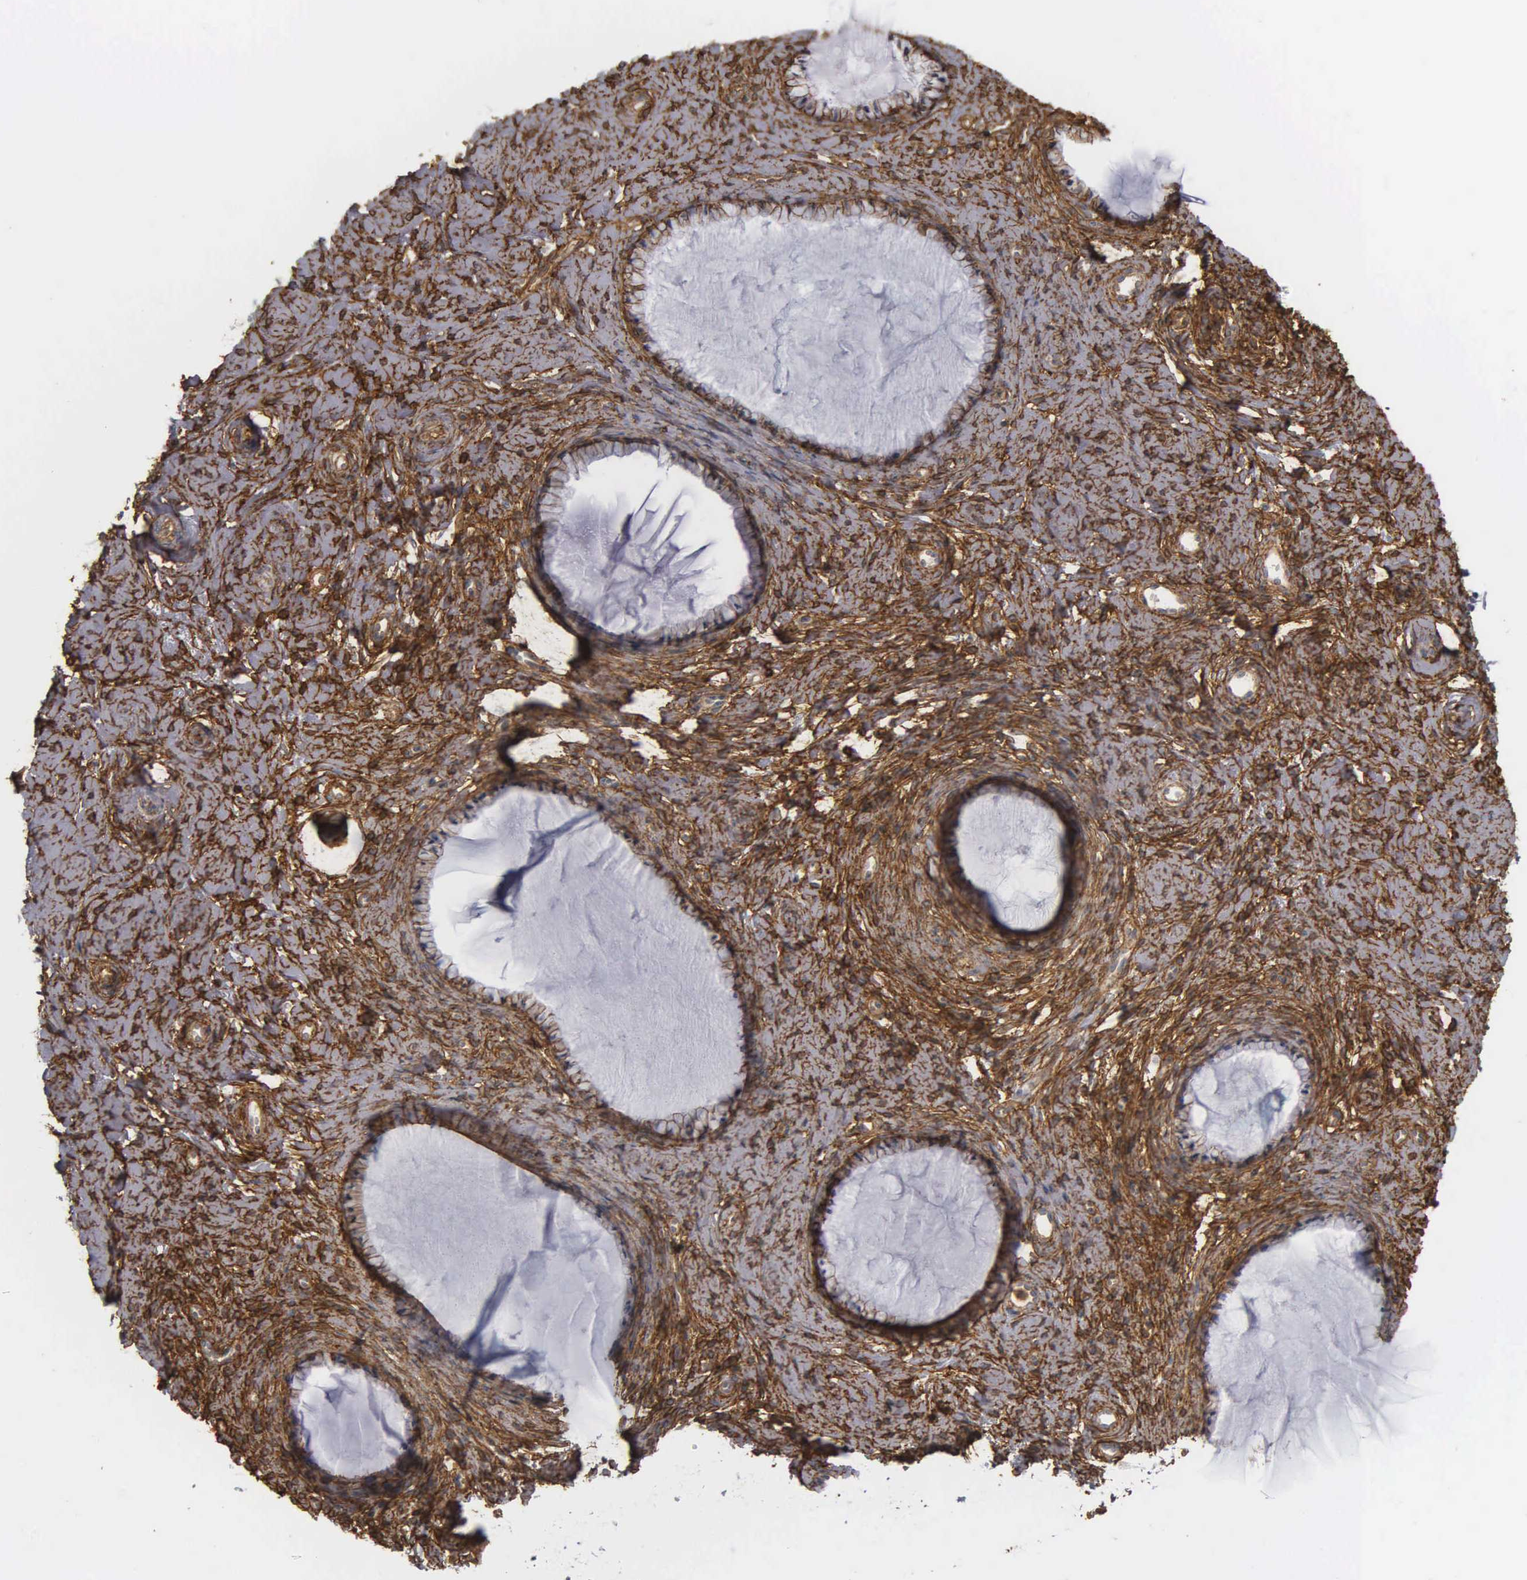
{"staining": {"intensity": "strong", "quantity": ">75%", "location": "cytoplasmic/membranous"}, "tissue": "cervix", "cell_type": "Glandular cells", "image_type": "normal", "snomed": [{"axis": "morphology", "description": "Normal tissue, NOS"}, {"axis": "topography", "description": "Cervix"}], "caption": "The immunohistochemical stain highlights strong cytoplasmic/membranous staining in glandular cells of benign cervix. Ihc stains the protein in brown and the nuclei are stained blue.", "gene": "CD99", "patient": {"sex": "female", "age": 70}}